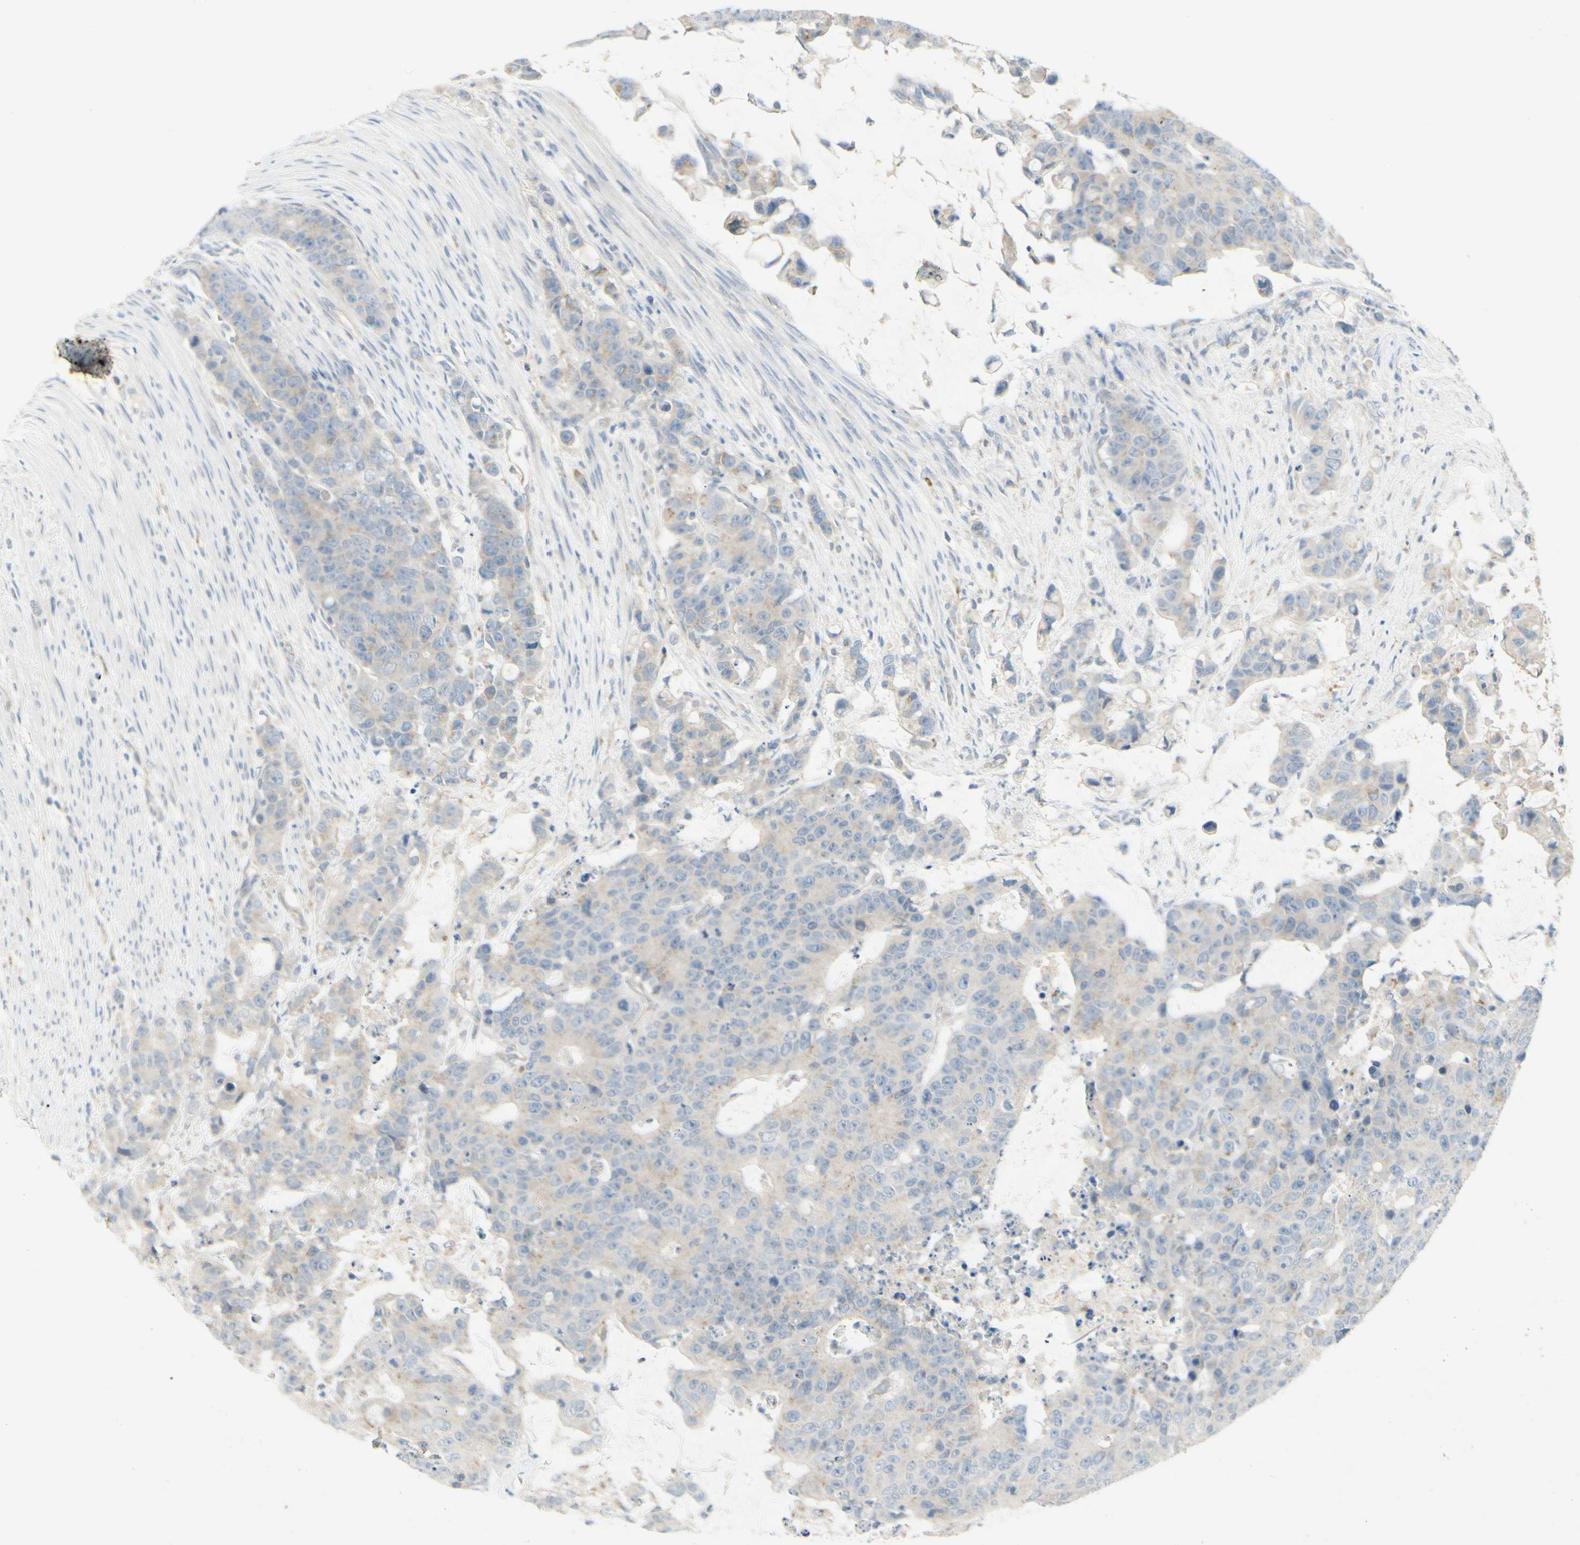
{"staining": {"intensity": "weak", "quantity": "25%-75%", "location": "cytoplasmic/membranous"}, "tissue": "colorectal cancer", "cell_type": "Tumor cells", "image_type": "cancer", "snomed": [{"axis": "morphology", "description": "Adenocarcinoma, NOS"}, {"axis": "topography", "description": "Colon"}], "caption": "Adenocarcinoma (colorectal) stained for a protein (brown) exhibits weak cytoplasmic/membranous positive positivity in approximately 25%-75% of tumor cells.", "gene": "ABCA3", "patient": {"sex": "female", "age": 86}}